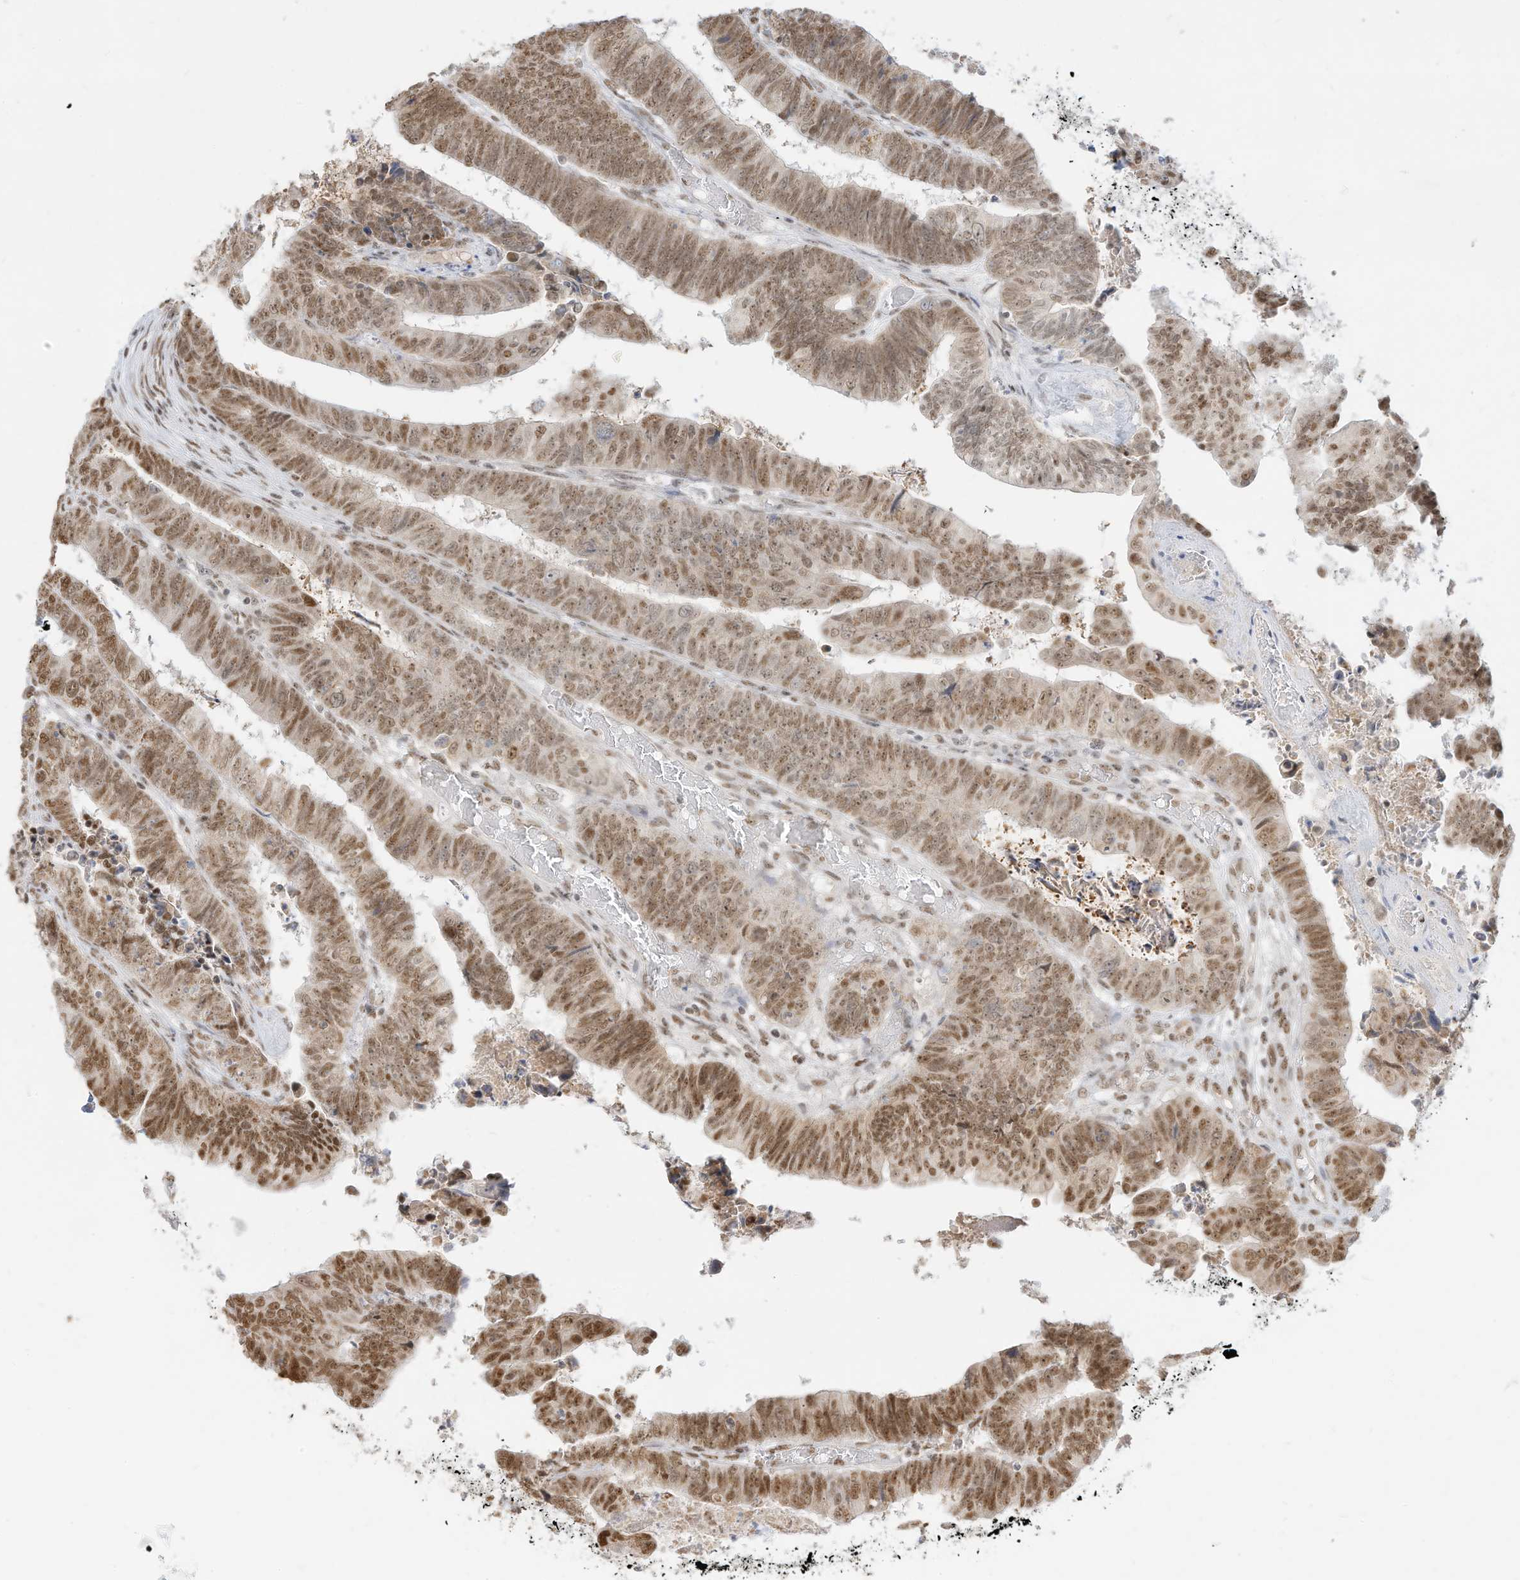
{"staining": {"intensity": "moderate", "quantity": ">75%", "location": "nuclear"}, "tissue": "colorectal cancer", "cell_type": "Tumor cells", "image_type": "cancer", "snomed": [{"axis": "morphology", "description": "Normal tissue, NOS"}, {"axis": "morphology", "description": "Adenocarcinoma, NOS"}, {"axis": "topography", "description": "Rectum"}], "caption": "Tumor cells demonstrate moderate nuclear positivity in about >75% of cells in colorectal cancer.", "gene": "NHSL1", "patient": {"sex": "female", "age": 65}}